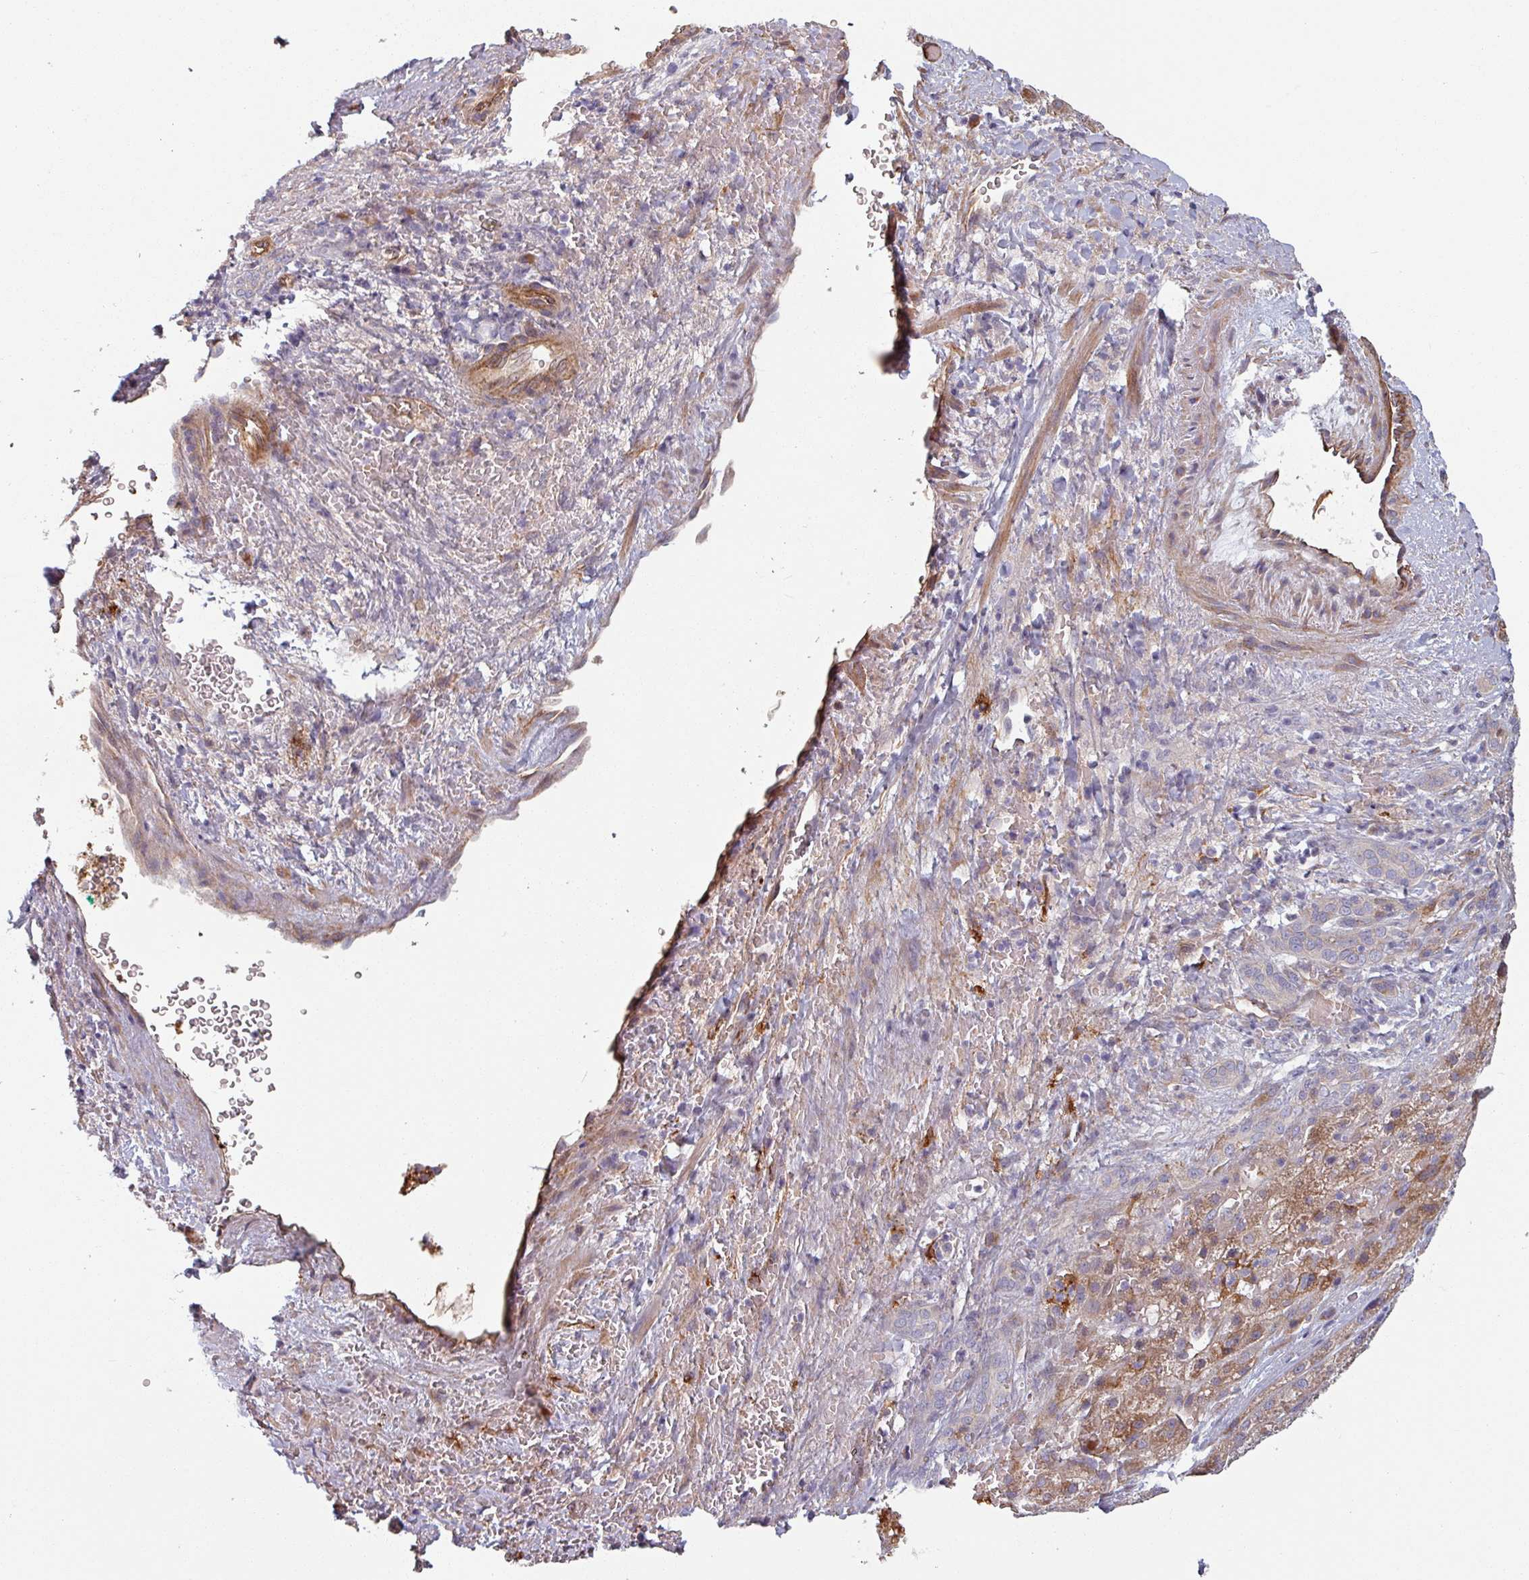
{"staining": {"intensity": "moderate", "quantity": "25%-75%", "location": "cytoplasmic/membranous"}, "tissue": "liver cancer", "cell_type": "Tumor cells", "image_type": "cancer", "snomed": [{"axis": "morphology", "description": "Carcinoma, Hepatocellular, NOS"}, {"axis": "topography", "description": "Liver"}], "caption": "Liver cancer (hepatocellular carcinoma) stained with a protein marker shows moderate staining in tumor cells.", "gene": "C4BPB", "patient": {"sex": "male", "age": 57}}